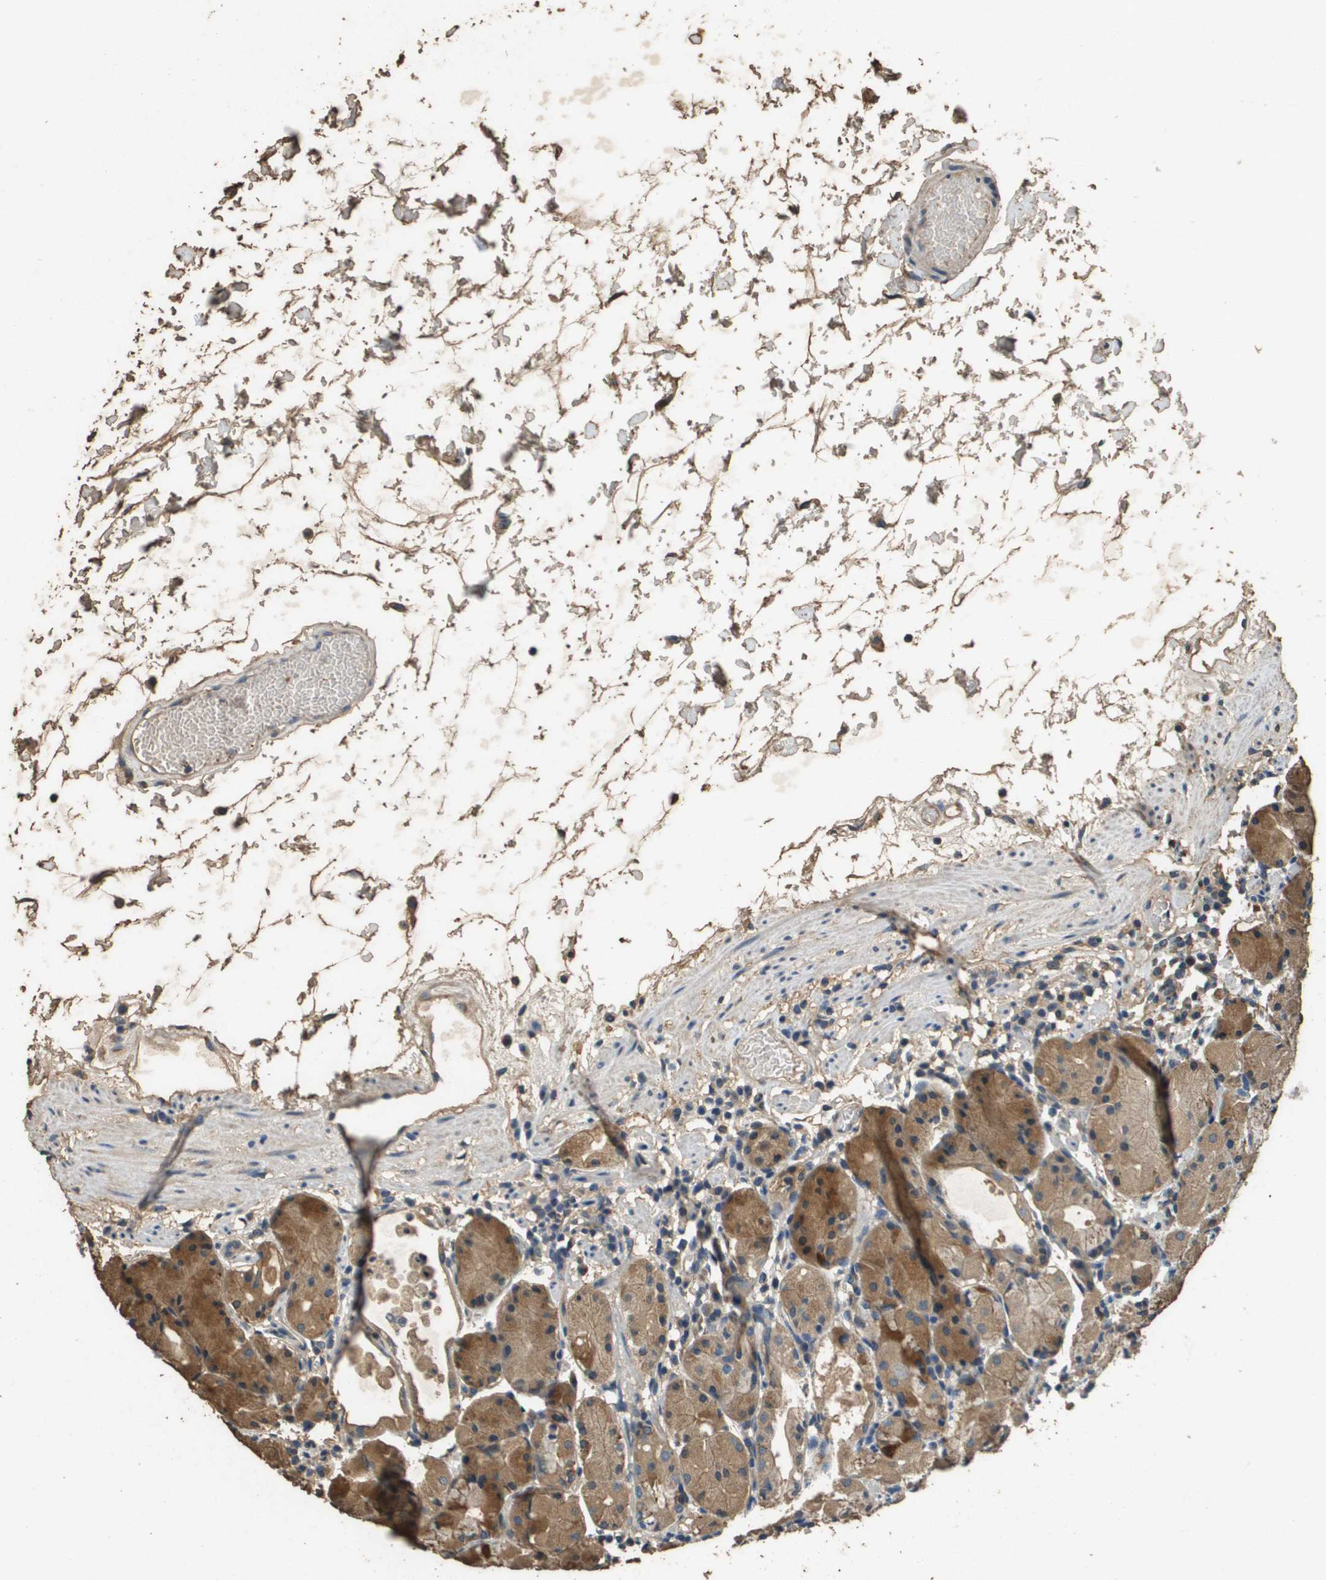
{"staining": {"intensity": "moderate", "quantity": ">75%", "location": "cytoplasmic/membranous"}, "tissue": "stomach", "cell_type": "Glandular cells", "image_type": "normal", "snomed": [{"axis": "morphology", "description": "Normal tissue, NOS"}, {"axis": "topography", "description": "Stomach"}, {"axis": "topography", "description": "Stomach, lower"}], "caption": "Stomach stained for a protein (brown) reveals moderate cytoplasmic/membranous positive expression in approximately >75% of glandular cells.", "gene": "RAB6B", "patient": {"sex": "female", "age": 75}}